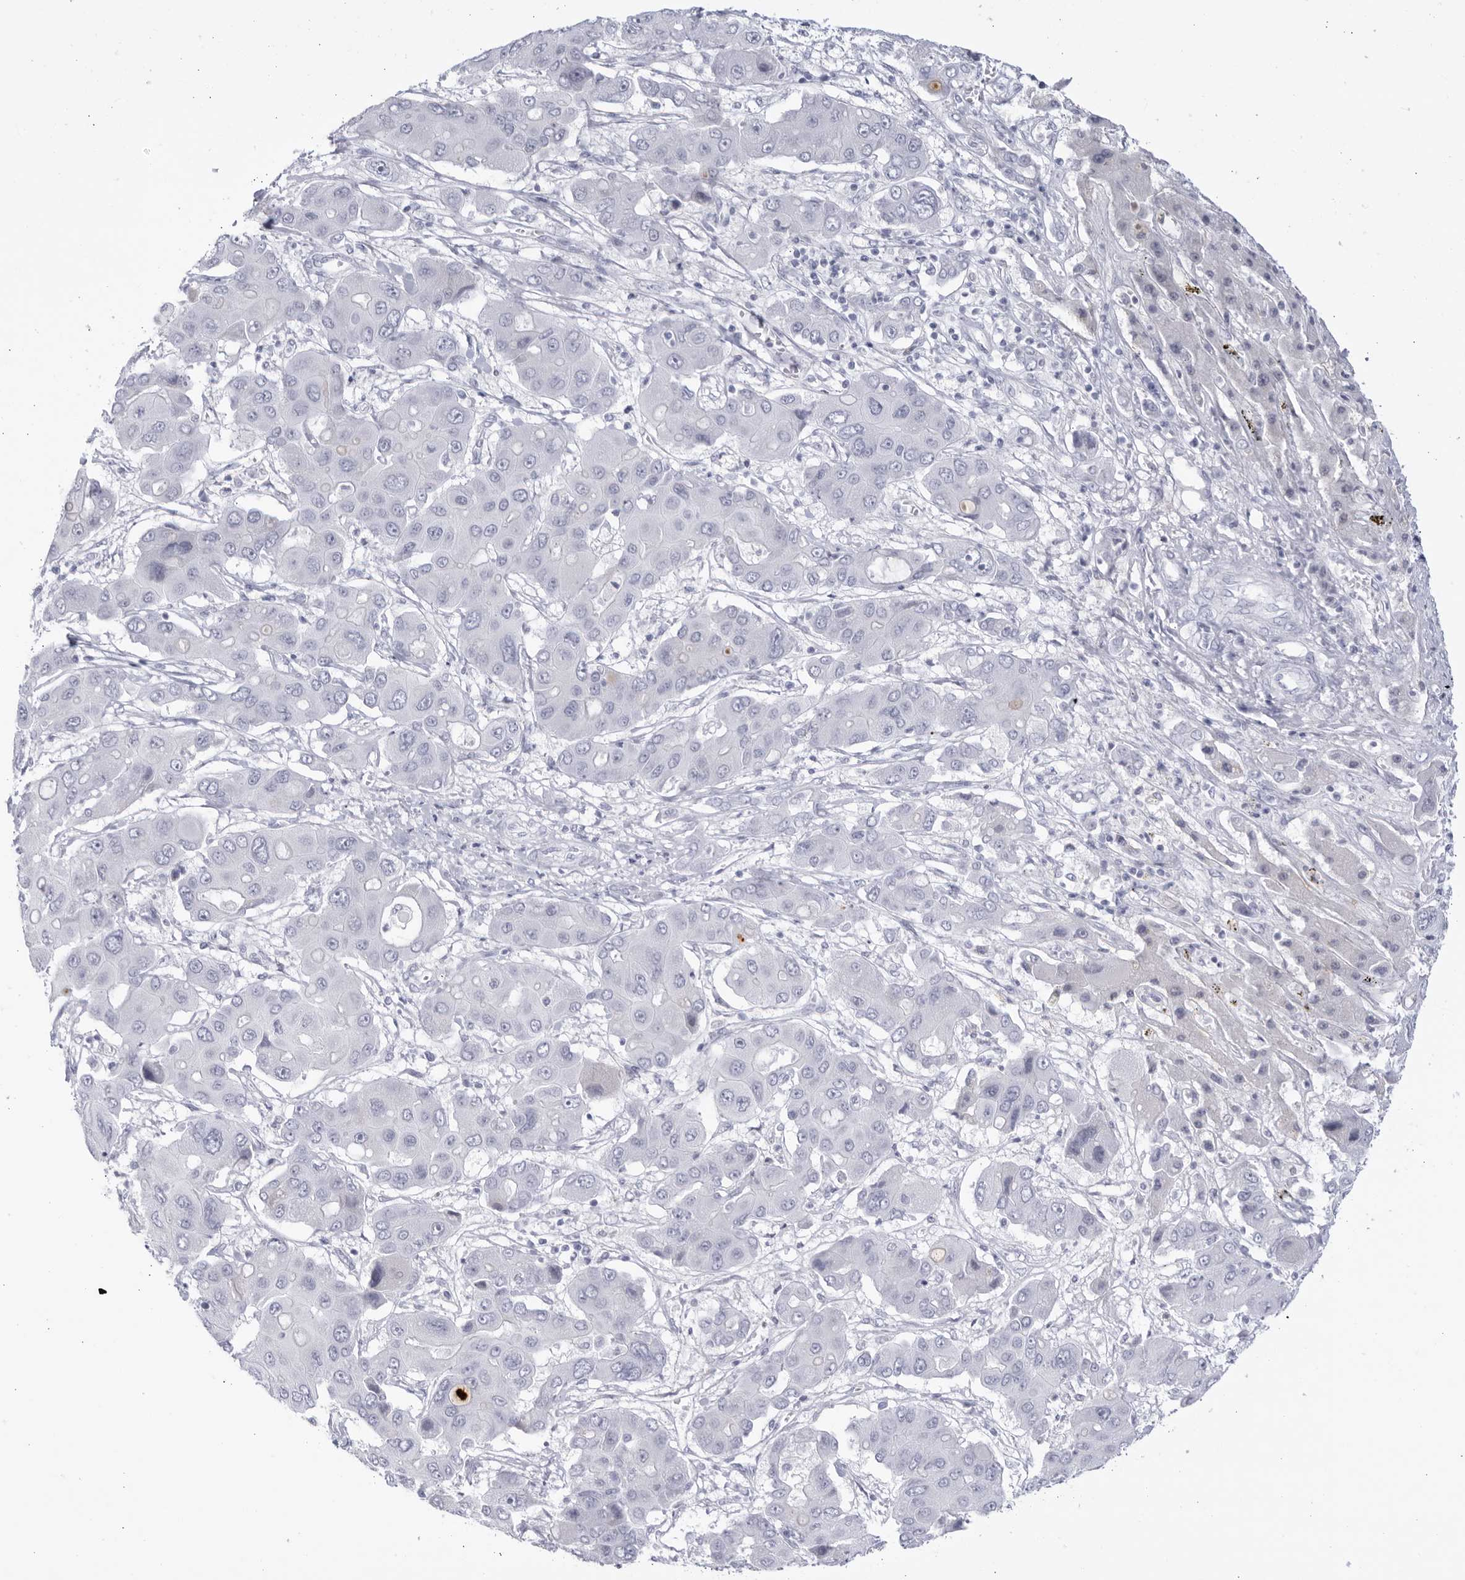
{"staining": {"intensity": "negative", "quantity": "none", "location": "none"}, "tissue": "liver cancer", "cell_type": "Tumor cells", "image_type": "cancer", "snomed": [{"axis": "morphology", "description": "Cholangiocarcinoma"}, {"axis": "topography", "description": "Liver"}], "caption": "Tumor cells show no significant expression in liver cancer. The staining was performed using DAB to visualize the protein expression in brown, while the nuclei were stained in blue with hematoxylin (Magnification: 20x).", "gene": "CNBD1", "patient": {"sex": "male", "age": 67}}